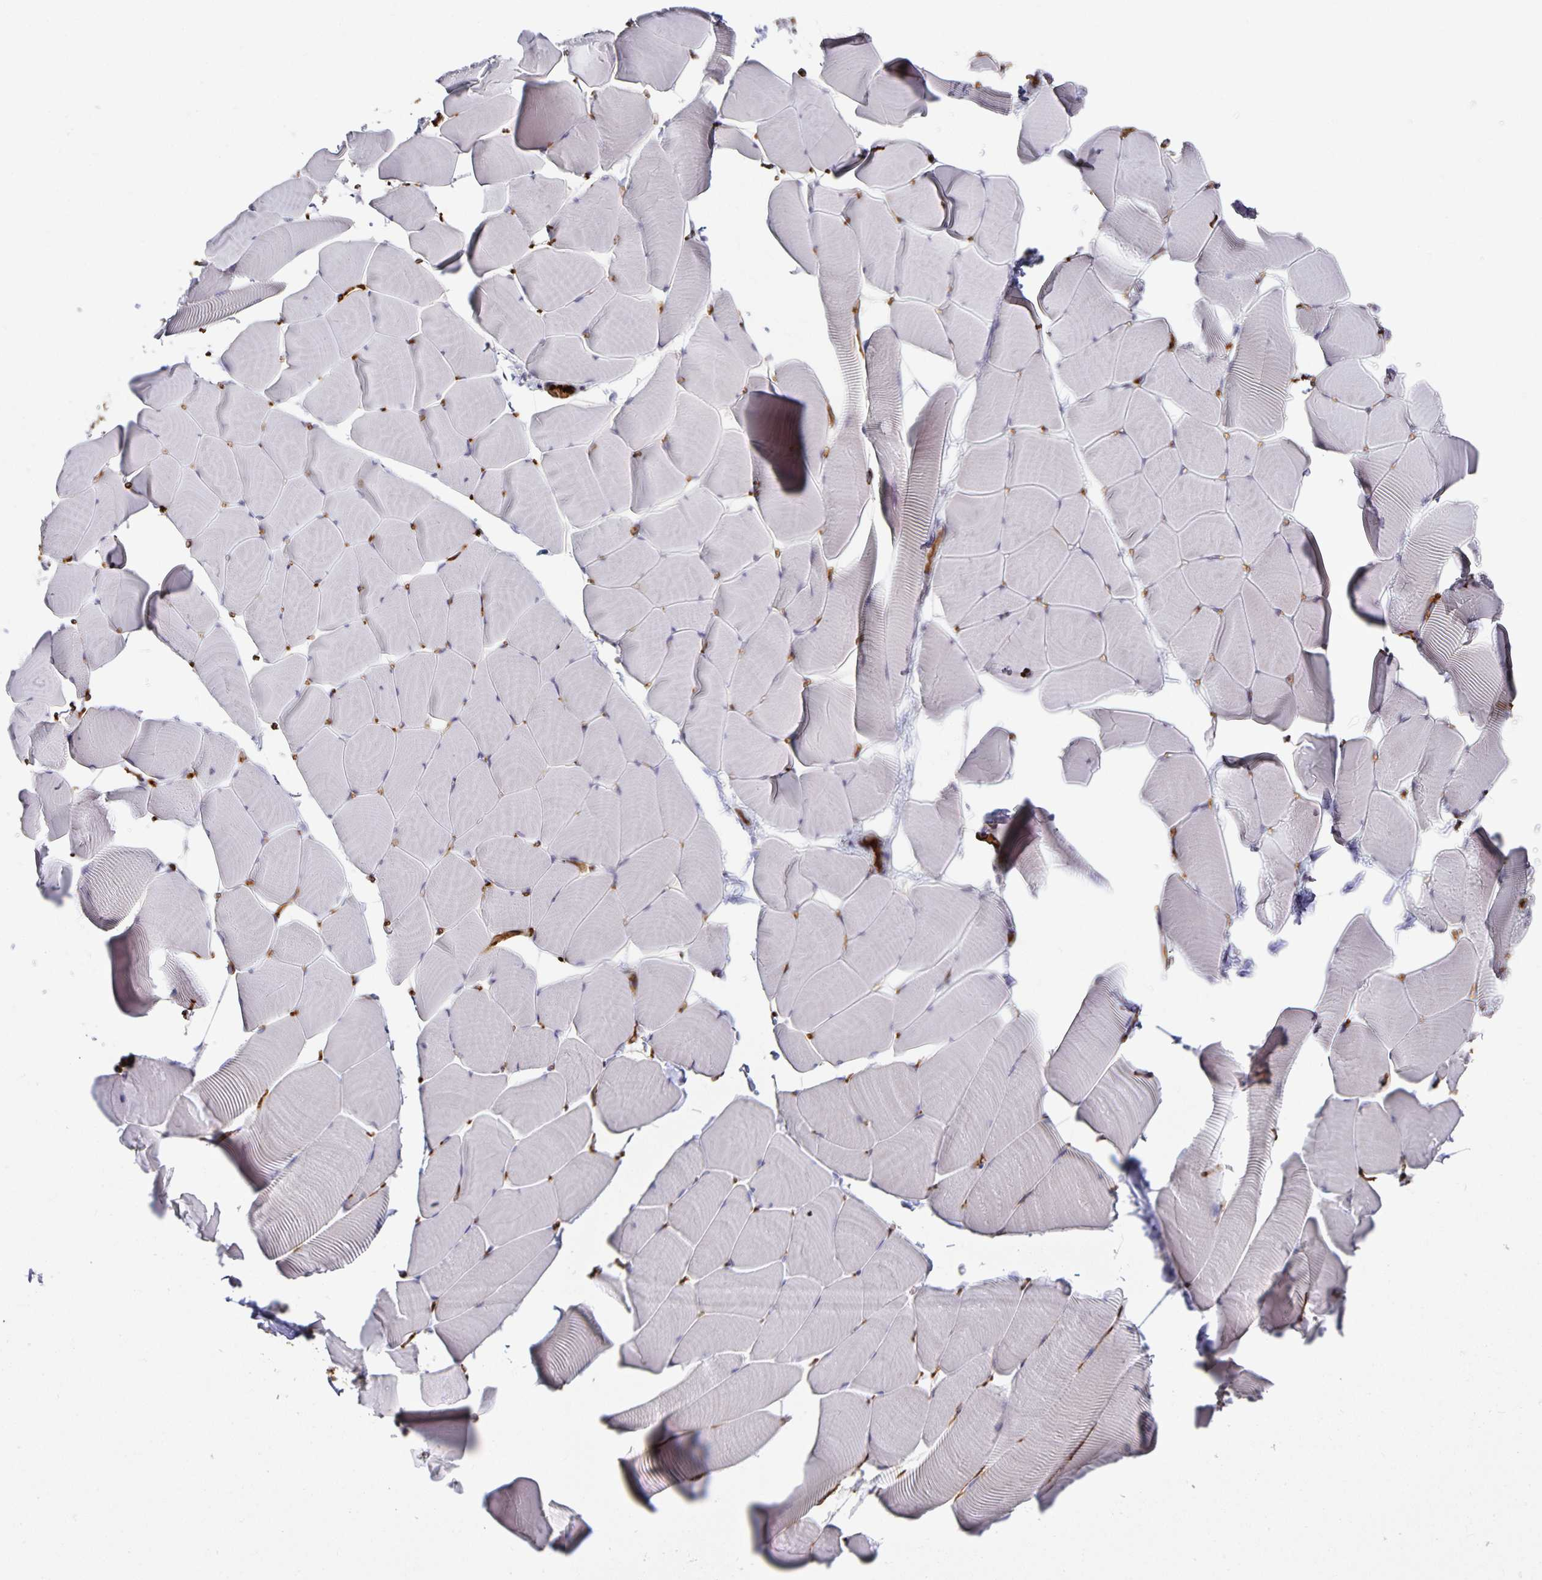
{"staining": {"intensity": "negative", "quantity": "none", "location": "none"}, "tissue": "skeletal muscle", "cell_type": "Myocytes", "image_type": "normal", "snomed": [{"axis": "morphology", "description": "Normal tissue, NOS"}, {"axis": "topography", "description": "Skeletal muscle"}], "caption": "A micrograph of skeletal muscle stained for a protein exhibits no brown staining in myocytes.", "gene": "PODXL", "patient": {"sex": "male", "age": 25}}